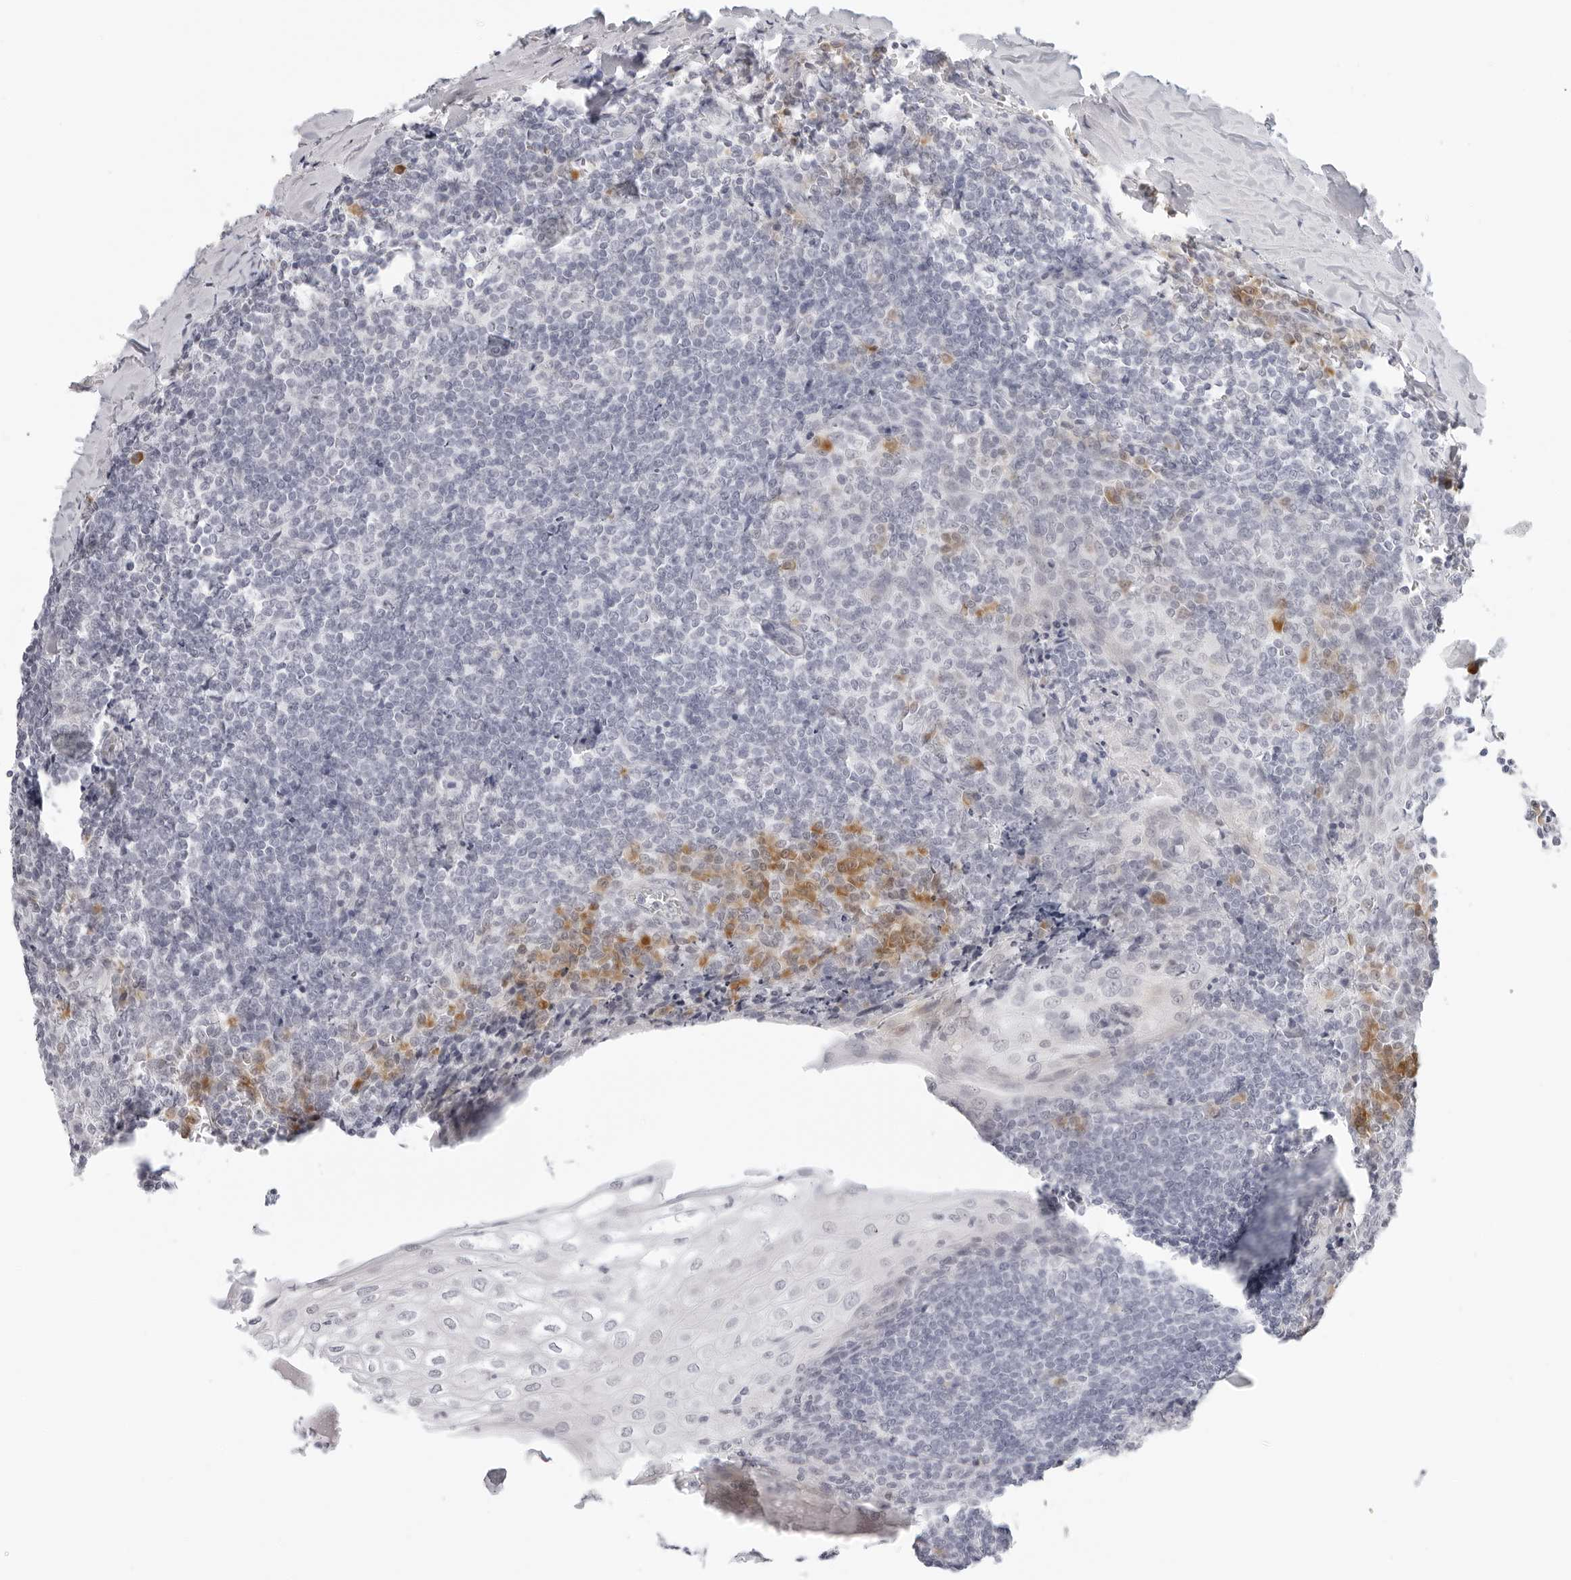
{"staining": {"intensity": "negative", "quantity": "none", "location": "none"}, "tissue": "tonsil", "cell_type": "Germinal center cells", "image_type": "normal", "snomed": [{"axis": "morphology", "description": "Normal tissue, NOS"}, {"axis": "topography", "description": "Tonsil"}], "caption": "This photomicrograph is of unremarkable tonsil stained with IHC to label a protein in brown with the nuclei are counter-stained blue. There is no expression in germinal center cells.", "gene": "EDN2", "patient": {"sex": "male", "age": 37}}